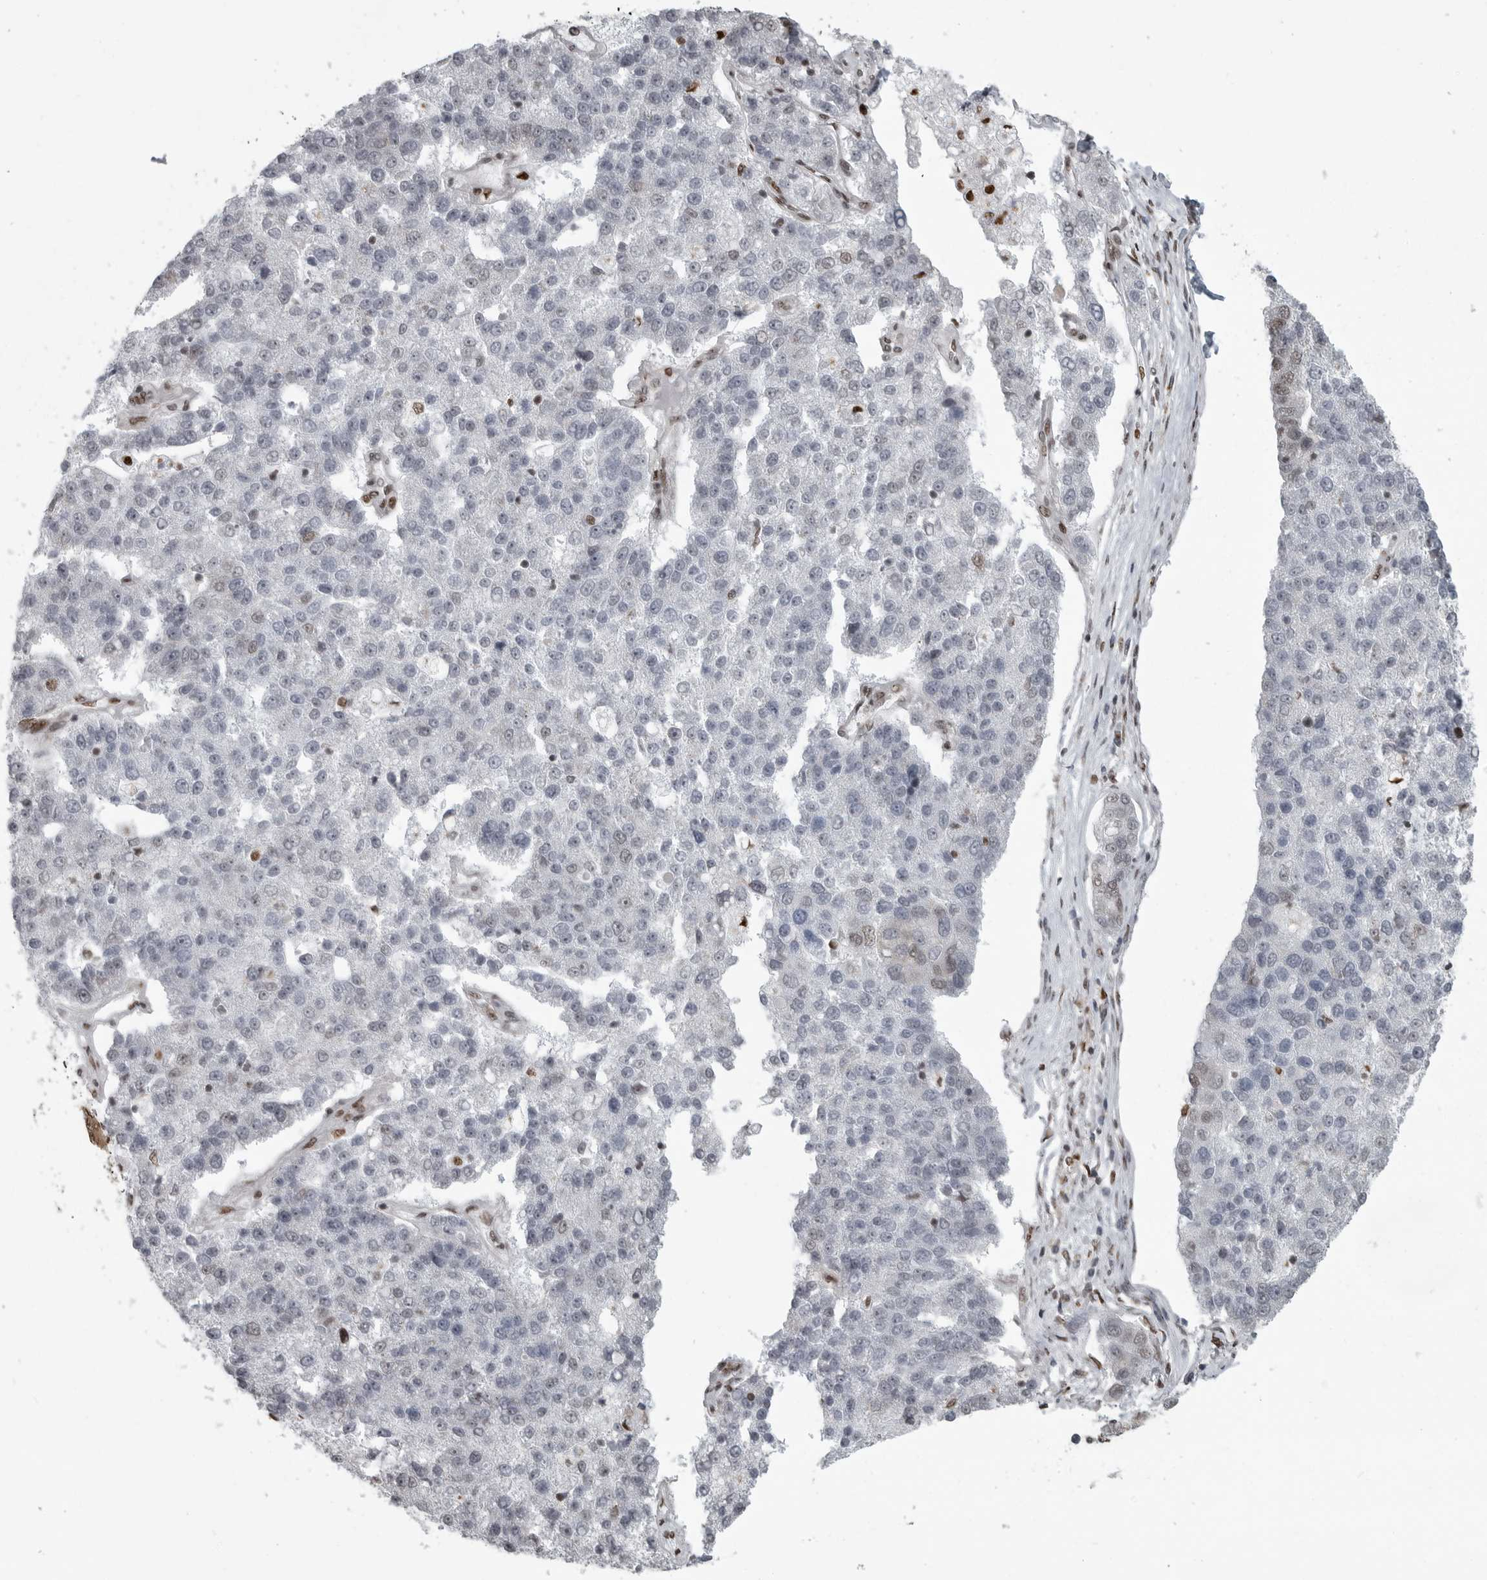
{"staining": {"intensity": "negative", "quantity": "none", "location": "none"}, "tissue": "pancreatic cancer", "cell_type": "Tumor cells", "image_type": "cancer", "snomed": [{"axis": "morphology", "description": "Adenocarcinoma, NOS"}, {"axis": "topography", "description": "Pancreas"}], "caption": "Immunohistochemistry image of neoplastic tissue: pancreatic adenocarcinoma stained with DAB (3,3'-diaminobenzidine) reveals no significant protein staining in tumor cells. (Brightfield microscopy of DAB IHC at high magnification).", "gene": "YAF2", "patient": {"sex": "female", "age": 61}}